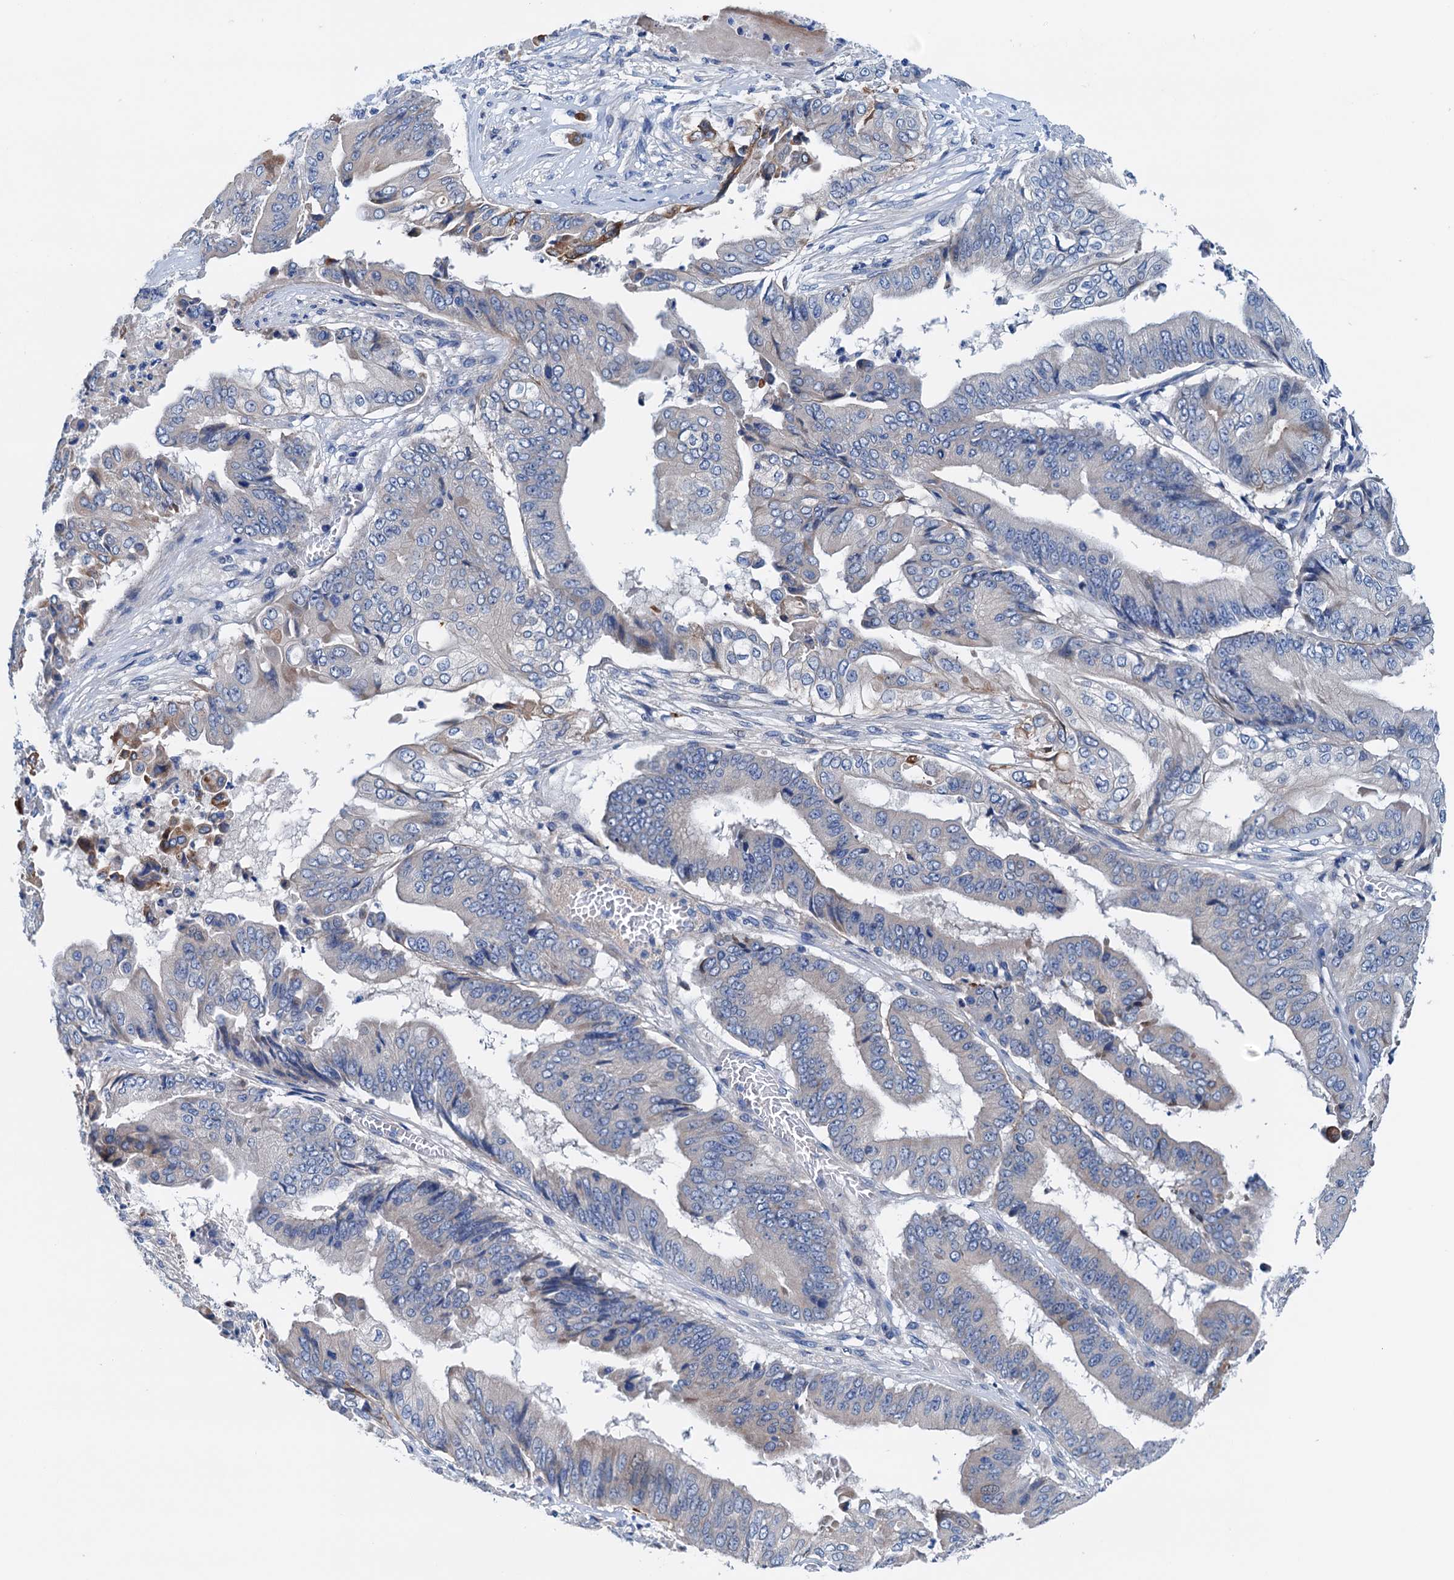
{"staining": {"intensity": "negative", "quantity": "none", "location": "none"}, "tissue": "pancreatic cancer", "cell_type": "Tumor cells", "image_type": "cancer", "snomed": [{"axis": "morphology", "description": "Adenocarcinoma, NOS"}, {"axis": "topography", "description": "Pancreas"}], "caption": "Immunohistochemistry (IHC) histopathology image of neoplastic tissue: human pancreatic cancer (adenocarcinoma) stained with DAB (3,3'-diaminobenzidine) exhibits no significant protein staining in tumor cells. Brightfield microscopy of immunohistochemistry (IHC) stained with DAB (brown) and hematoxylin (blue), captured at high magnification.", "gene": "KNDC1", "patient": {"sex": "female", "age": 77}}